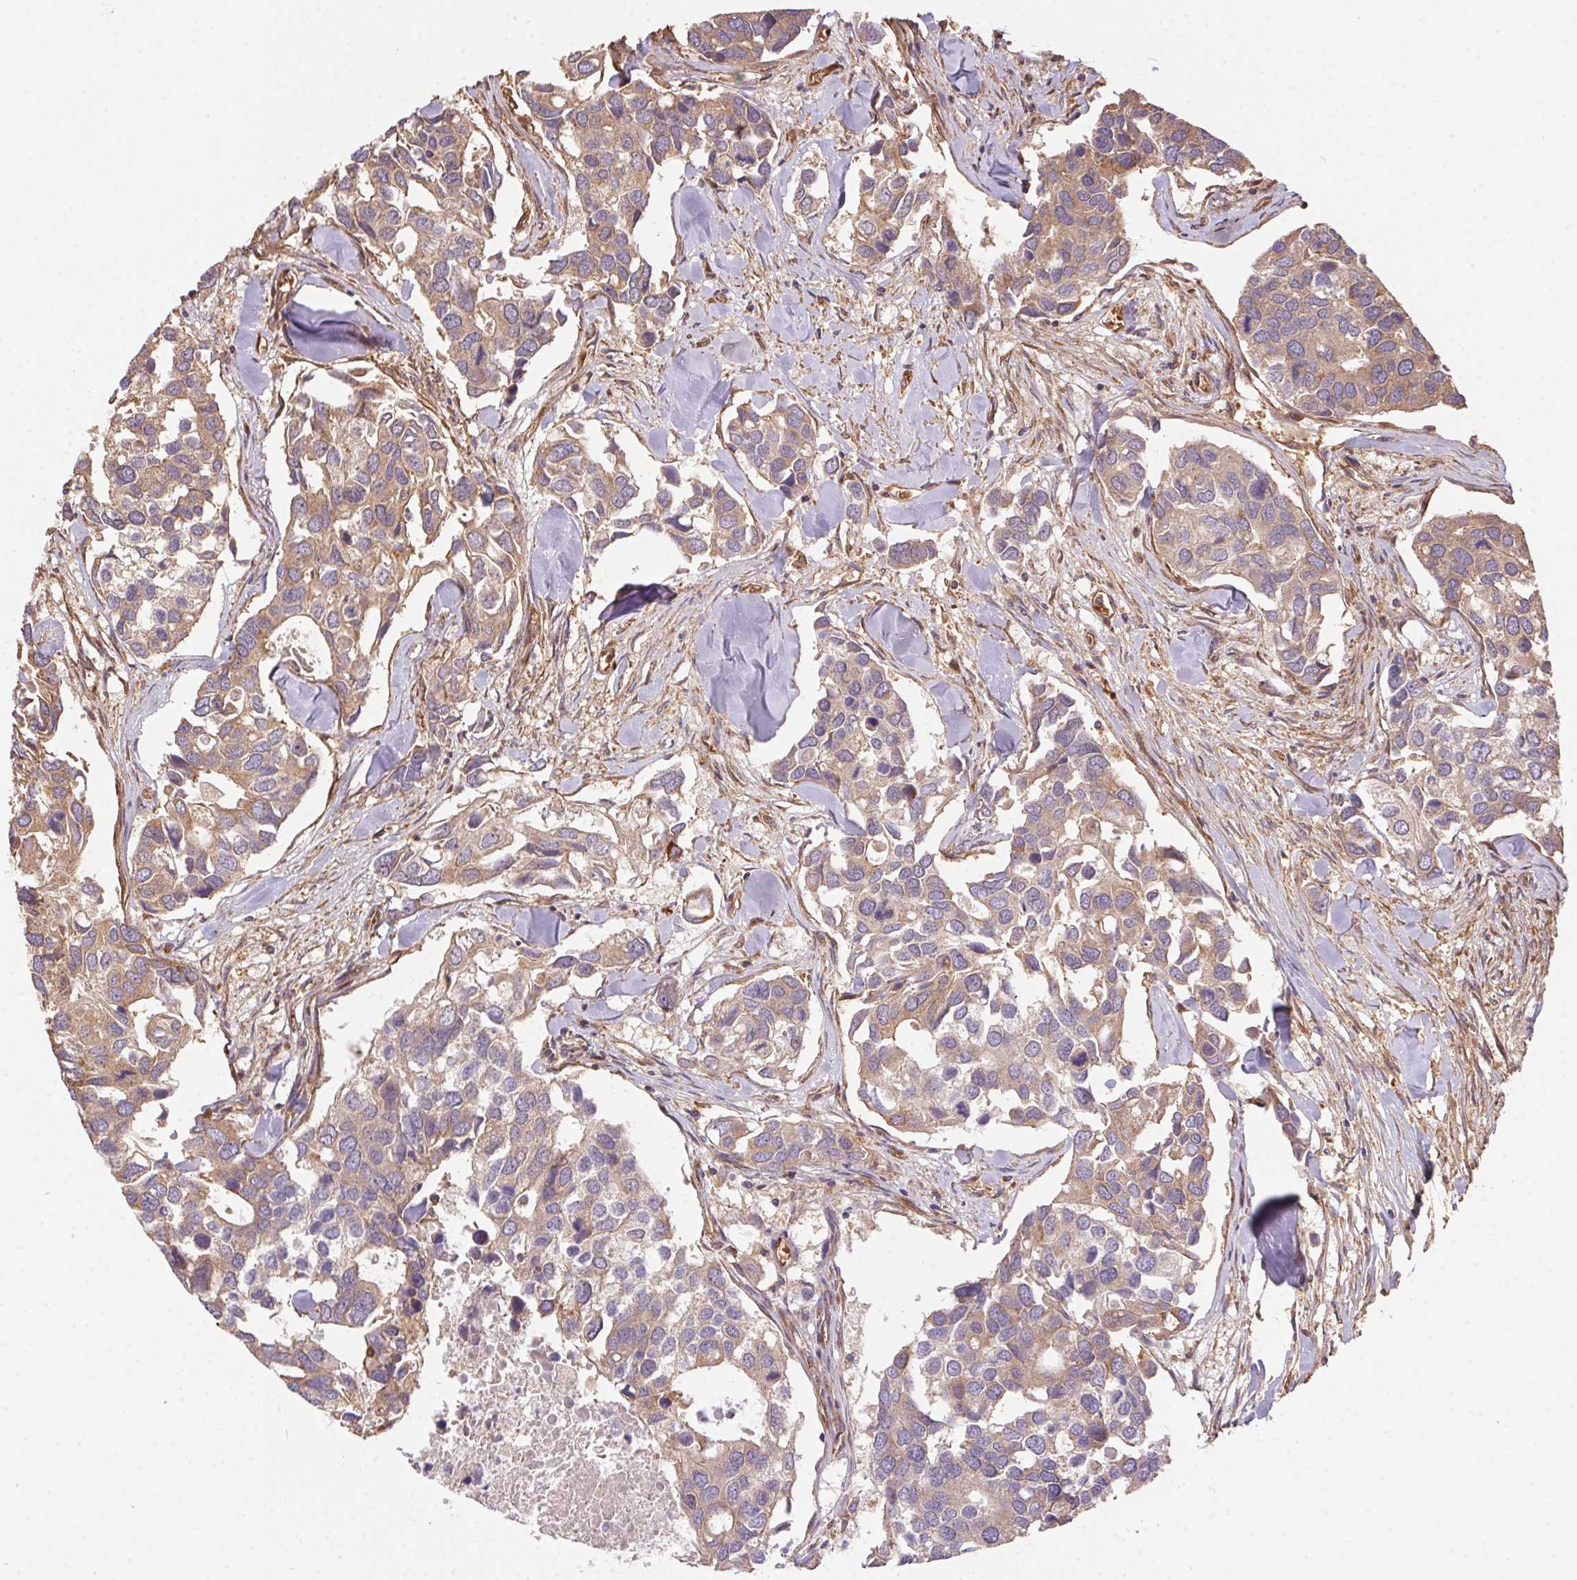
{"staining": {"intensity": "weak", "quantity": ">75%", "location": "cytoplasmic/membranous"}, "tissue": "breast cancer", "cell_type": "Tumor cells", "image_type": "cancer", "snomed": [{"axis": "morphology", "description": "Duct carcinoma"}, {"axis": "topography", "description": "Breast"}], "caption": "This photomicrograph displays immunohistochemistry (IHC) staining of breast cancer (infiltrating ductal carcinoma), with low weak cytoplasmic/membranous expression in approximately >75% of tumor cells.", "gene": "USE1", "patient": {"sex": "female", "age": 83}}